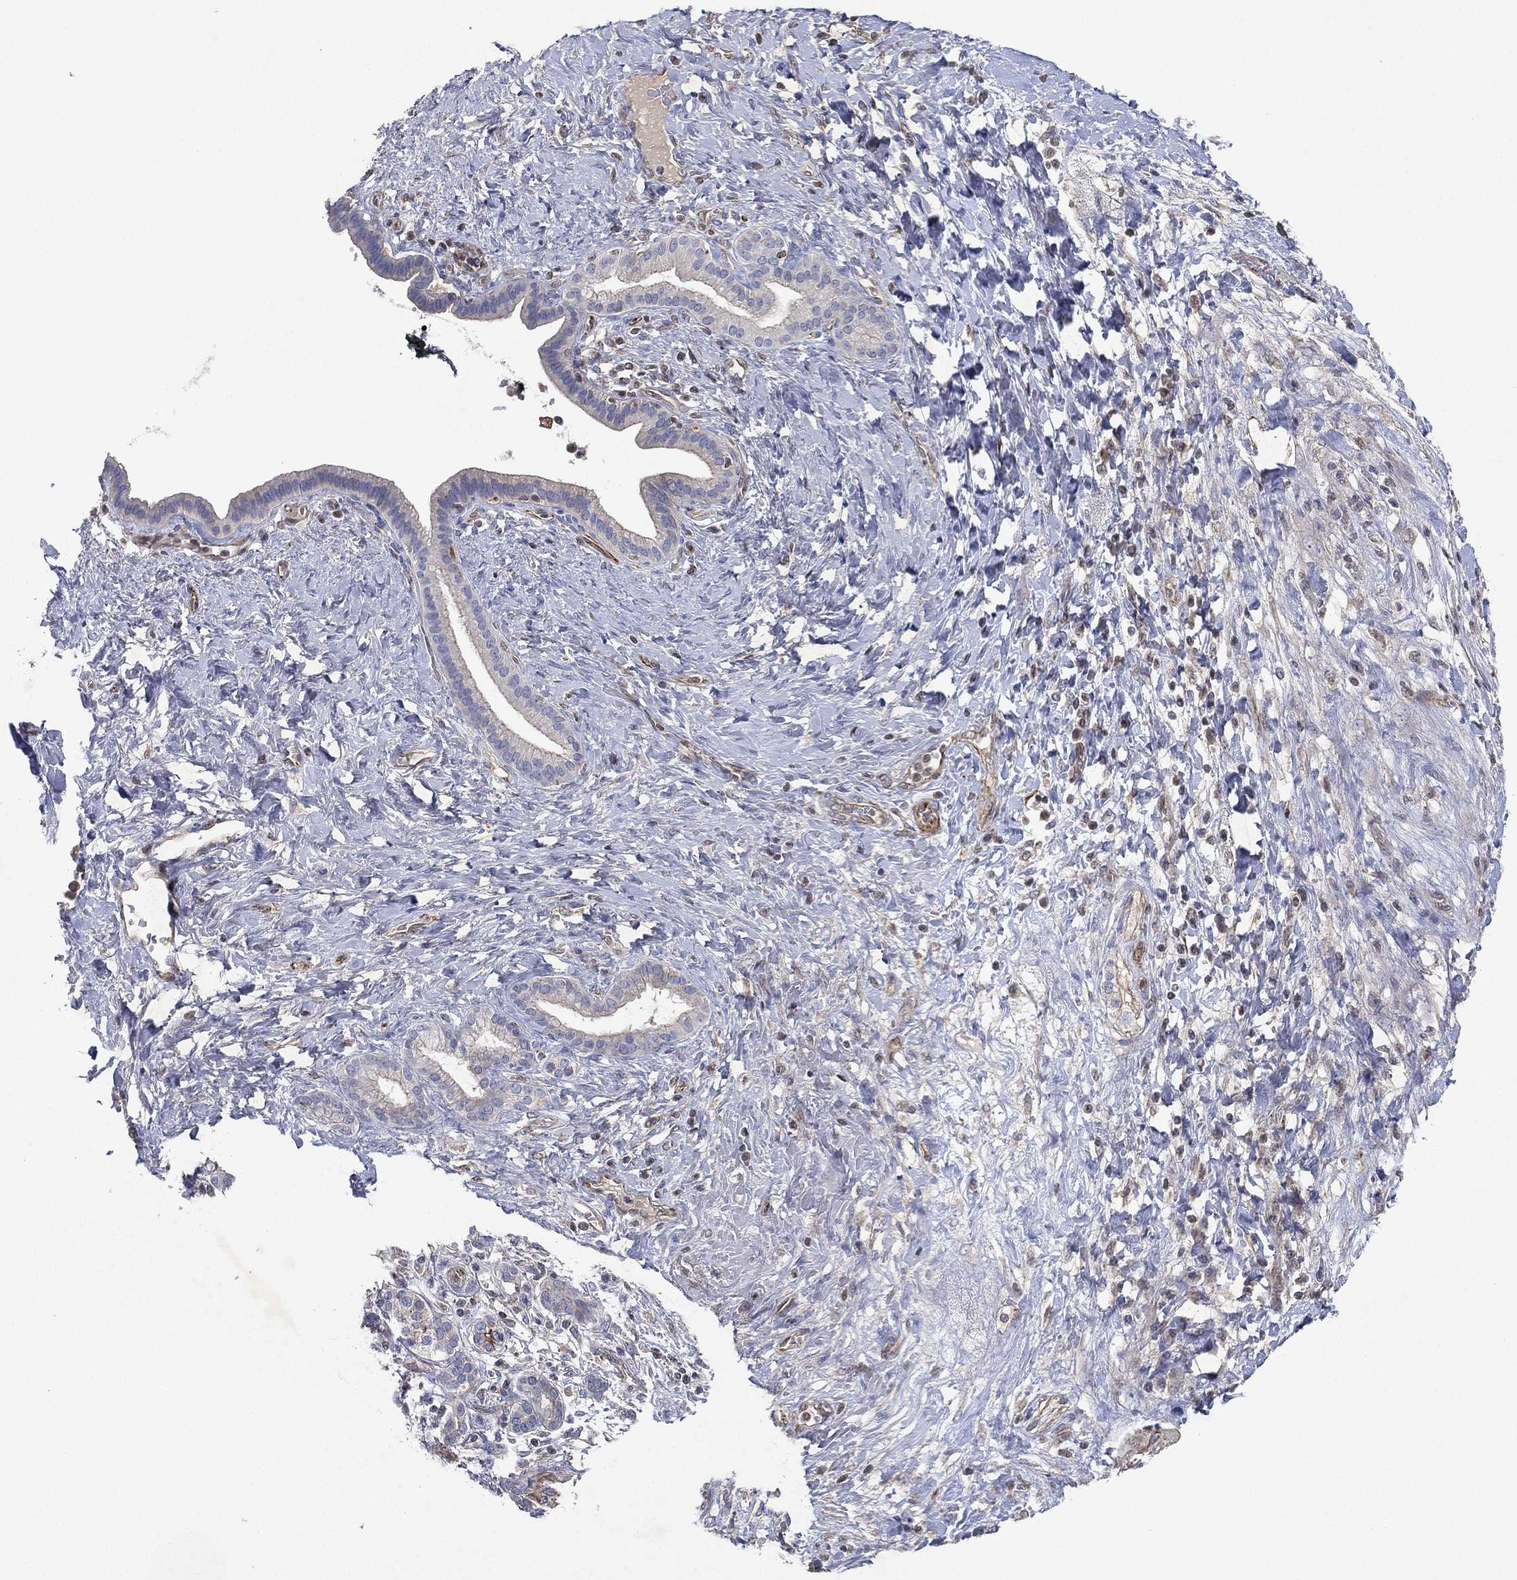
{"staining": {"intensity": "negative", "quantity": "none", "location": "none"}, "tissue": "pancreatic cancer", "cell_type": "Tumor cells", "image_type": "cancer", "snomed": [{"axis": "morphology", "description": "Adenocarcinoma, NOS"}, {"axis": "topography", "description": "Pancreas"}], "caption": "A high-resolution photomicrograph shows immunohistochemistry staining of pancreatic adenocarcinoma, which displays no significant expression in tumor cells. The staining was performed using DAB (3,3'-diaminobenzidine) to visualize the protein expression in brown, while the nuclei were stained in blue with hematoxylin (Magnification: 20x).", "gene": "FLI1", "patient": {"sex": "male", "age": 44}}